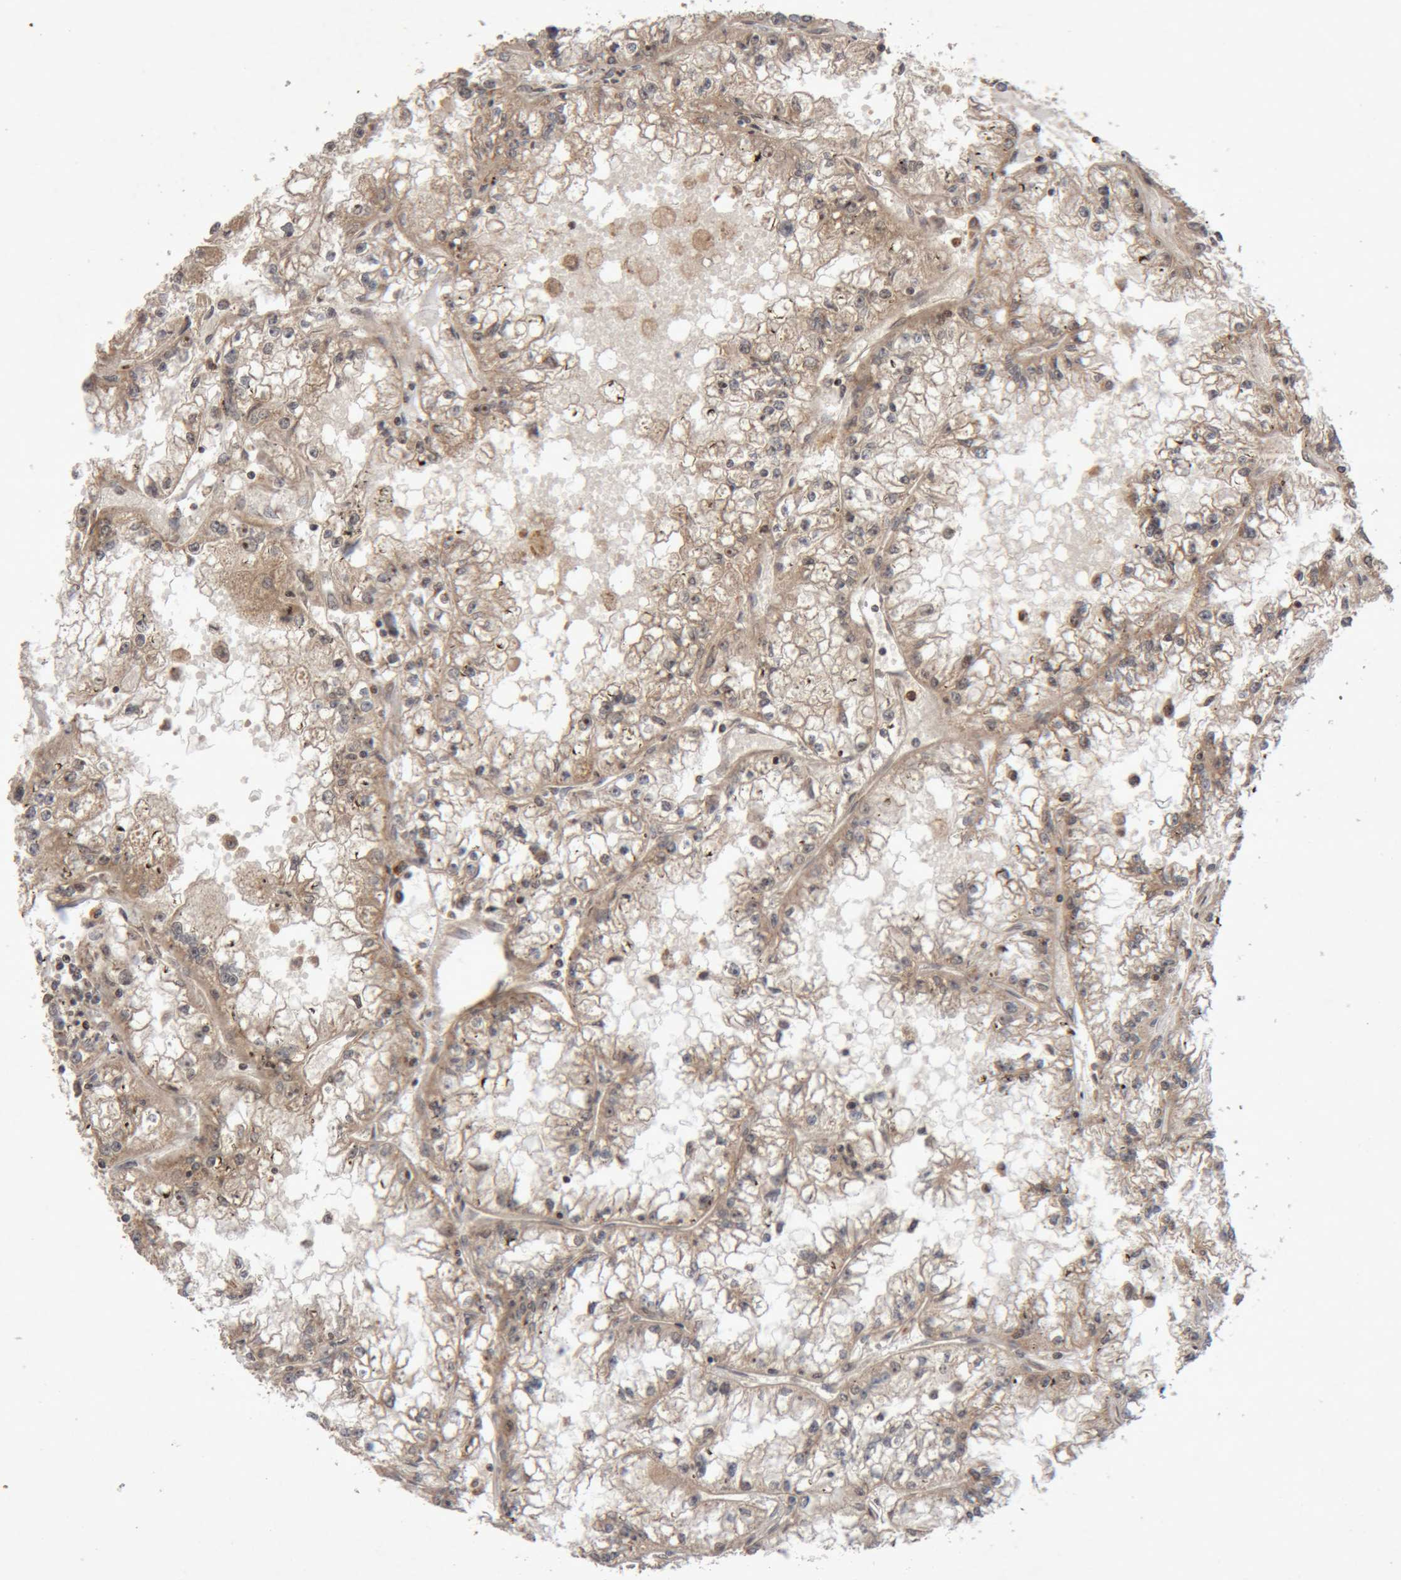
{"staining": {"intensity": "moderate", "quantity": ">75%", "location": "cytoplasmic/membranous"}, "tissue": "renal cancer", "cell_type": "Tumor cells", "image_type": "cancer", "snomed": [{"axis": "morphology", "description": "Adenocarcinoma, NOS"}, {"axis": "topography", "description": "Kidney"}], "caption": "Adenocarcinoma (renal) tissue exhibits moderate cytoplasmic/membranous staining in about >75% of tumor cells, visualized by immunohistochemistry.", "gene": "KIF21B", "patient": {"sex": "male", "age": 56}}